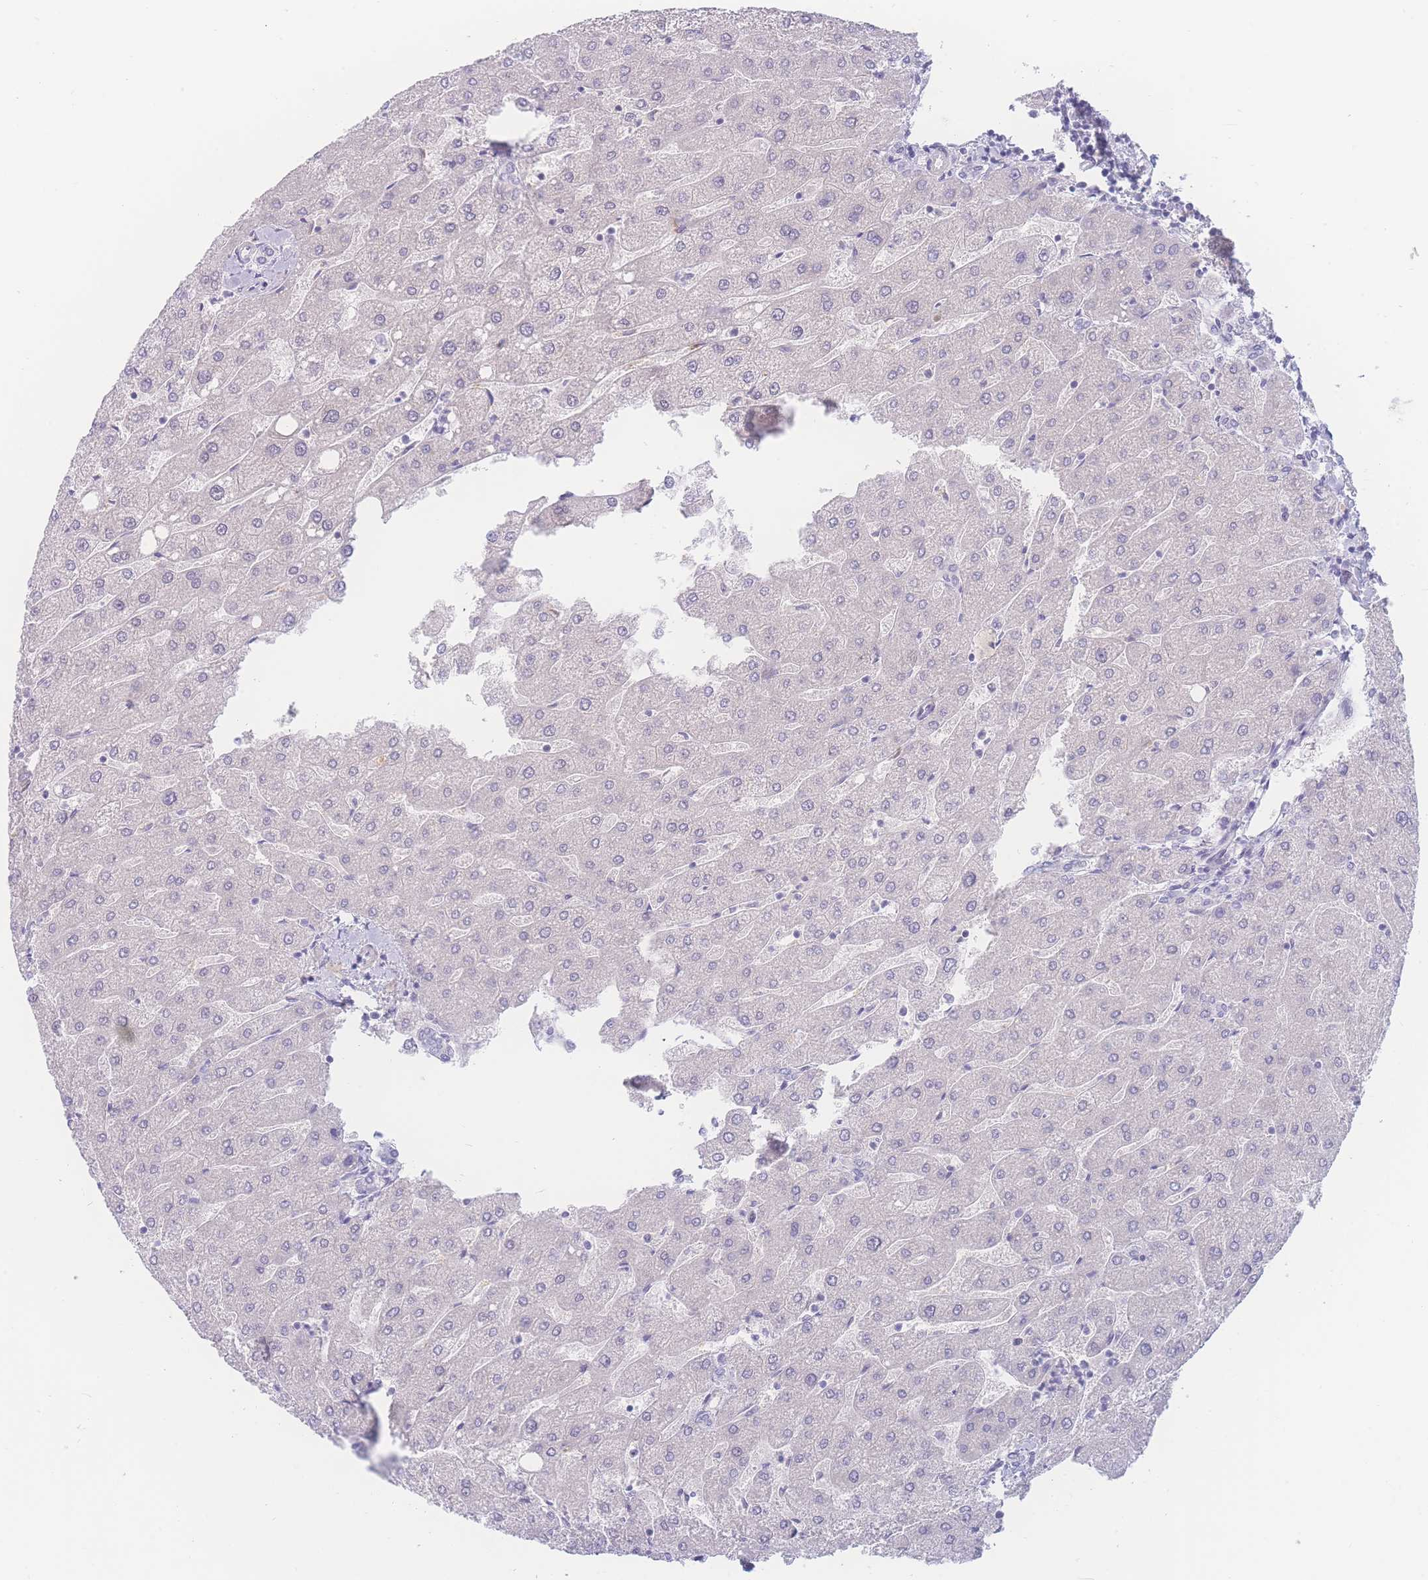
{"staining": {"intensity": "negative", "quantity": "none", "location": "none"}, "tissue": "liver", "cell_type": "Cholangiocytes", "image_type": "normal", "snomed": [{"axis": "morphology", "description": "Normal tissue, NOS"}, {"axis": "topography", "description": "Liver"}], "caption": "High power microscopy photomicrograph of an immunohistochemistry (IHC) micrograph of unremarkable liver, revealing no significant positivity in cholangiocytes.", "gene": "PRSS22", "patient": {"sex": "male", "age": 67}}